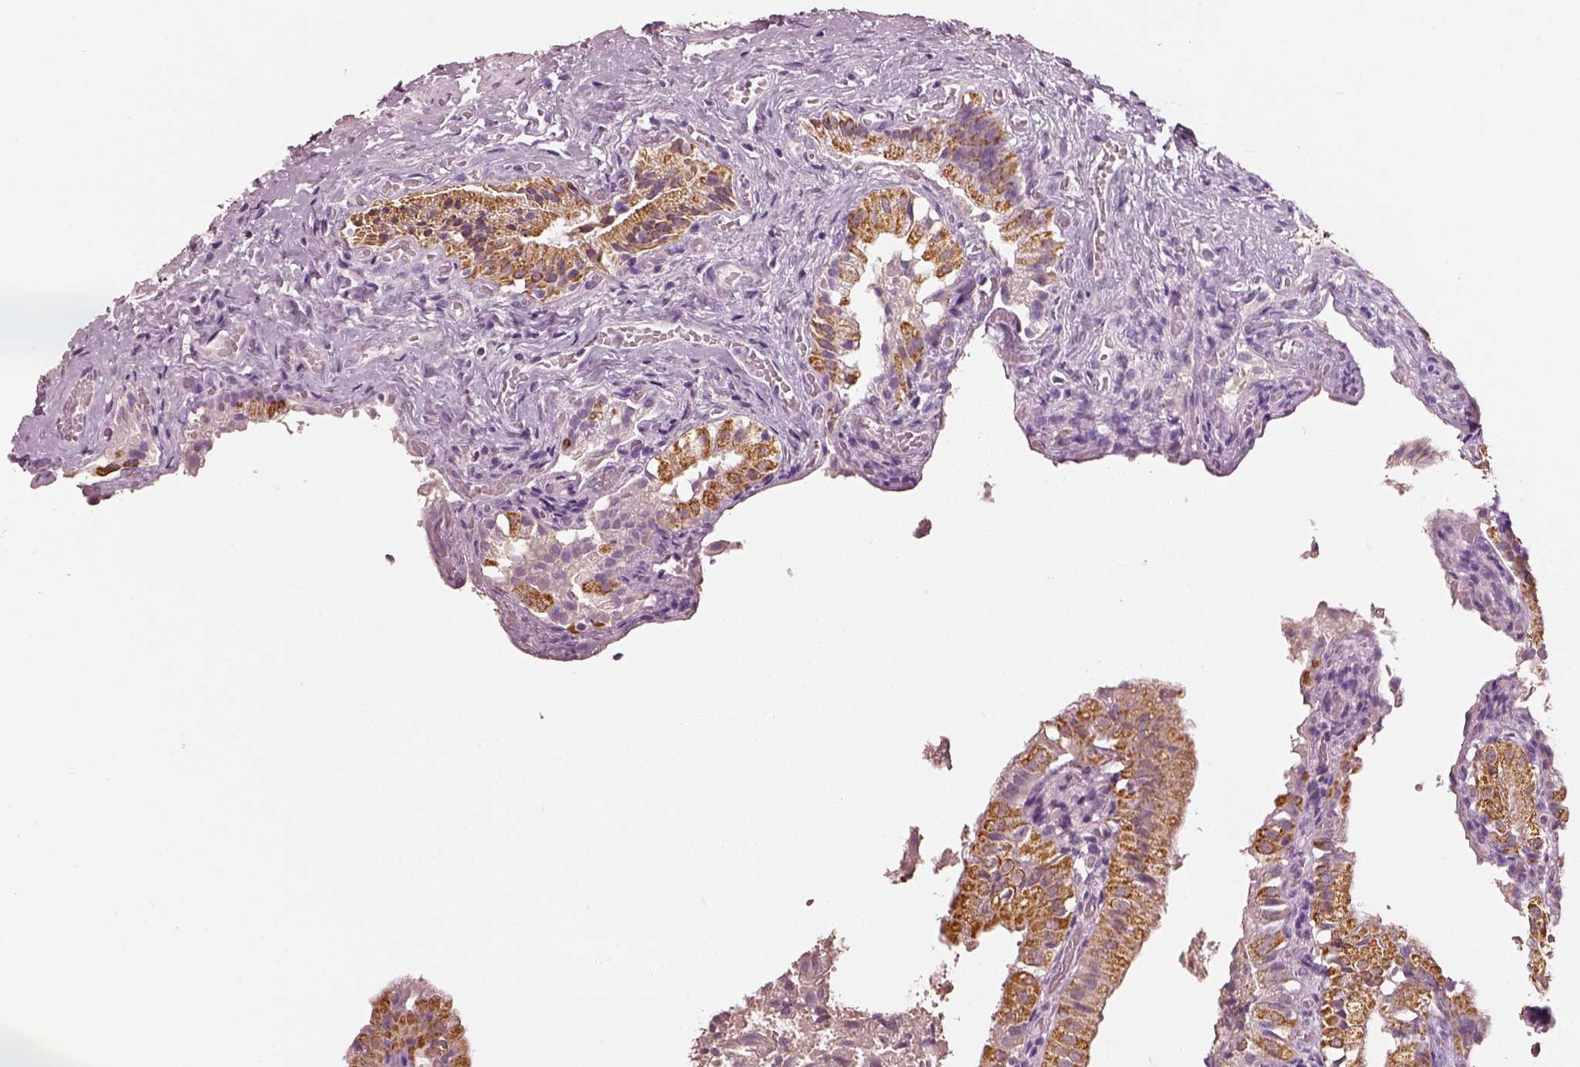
{"staining": {"intensity": "strong", "quantity": ">75%", "location": "cytoplasmic/membranous"}, "tissue": "gallbladder", "cell_type": "Glandular cells", "image_type": "normal", "snomed": [{"axis": "morphology", "description": "Normal tissue, NOS"}, {"axis": "topography", "description": "Gallbladder"}], "caption": "Immunohistochemistry (IHC) of benign human gallbladder demonstrates high levels of strong cytoplasmic/membranous staining in about >75% of glandular cells. (Brightfield microscopy of DAB IHC at high magnification).", "gene": "ELSPBP1", "patient": {"sex": "female", "age": 47}}